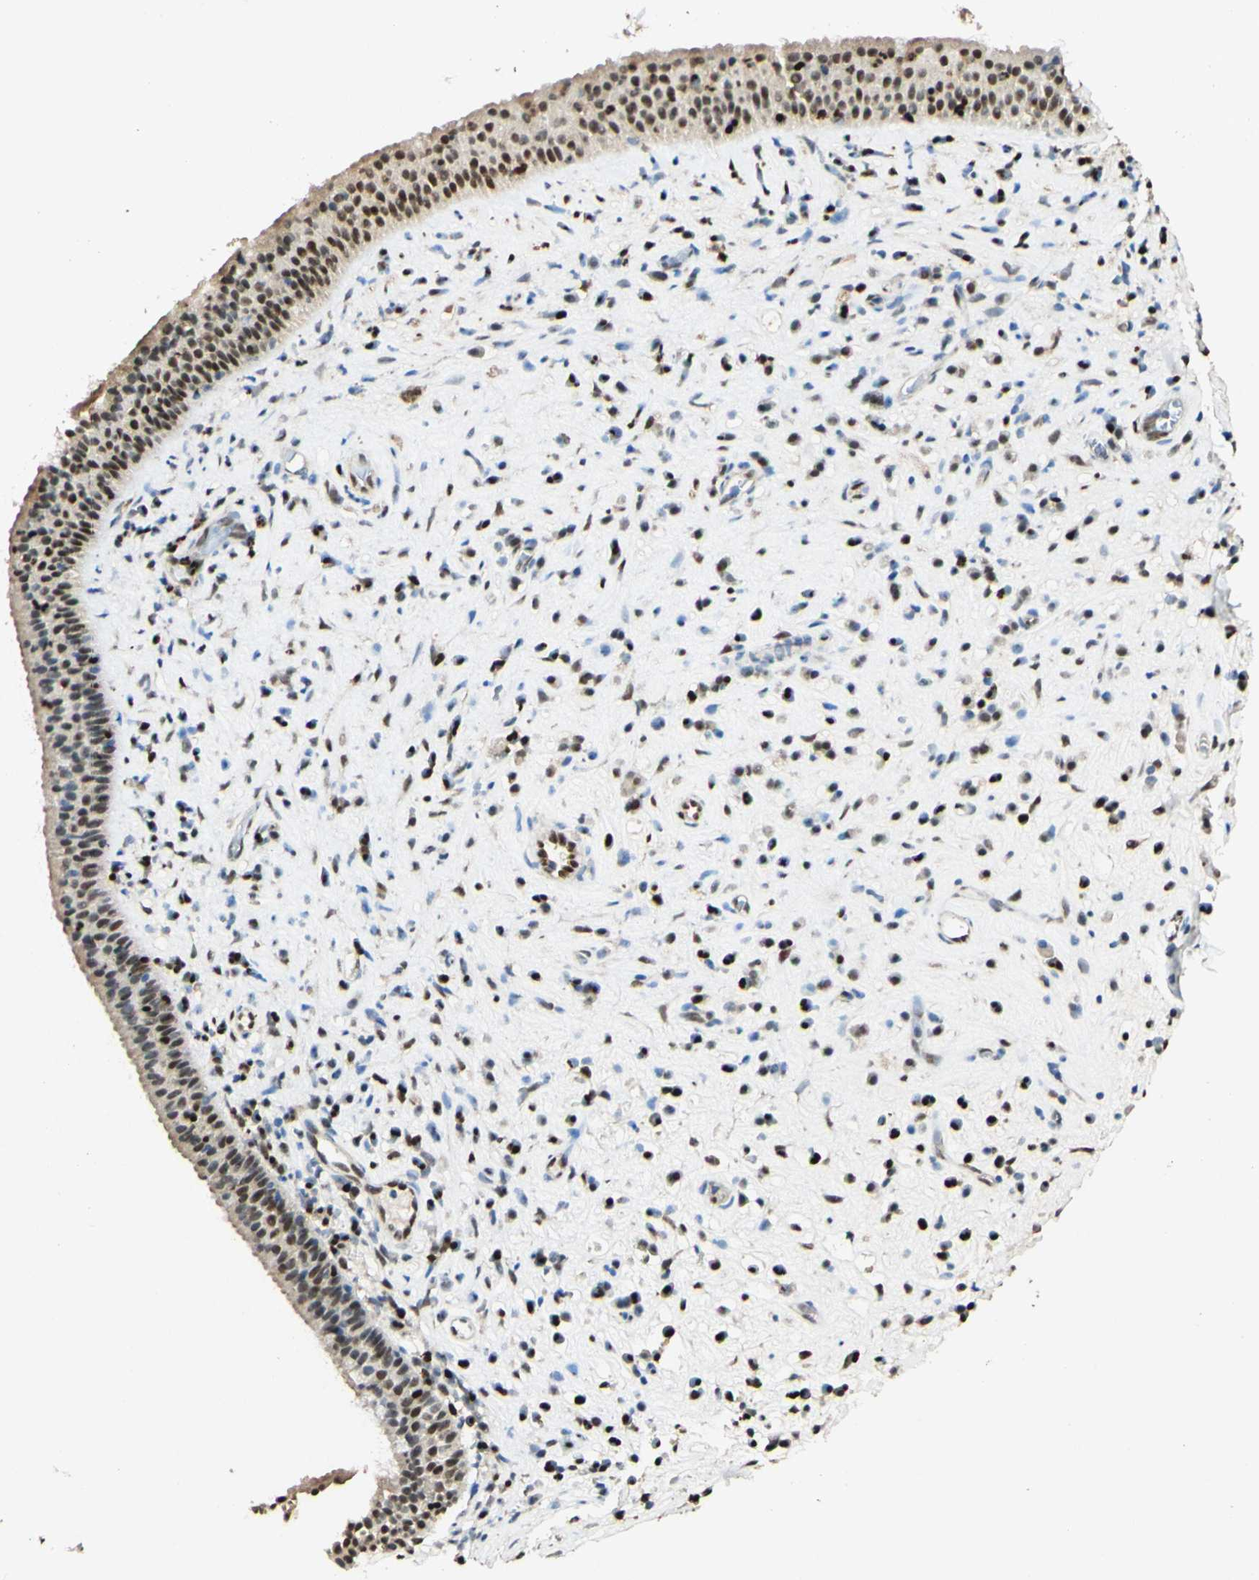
{"staining": {"intensity": "strong", "quantity": ">75%", "location": "cytoplasmic/membranous,nuclear"}, "tissue": "nasopharynx", "cell_type": "Respiratory epithelial cells", "image_type": "normal", "snomed": [{"axis": "morphology", "description": "Normal tissue, NOS"}, {"axis": "topography", "description": "Nasopharynx"}], "caption": "High-magnification brightfield microscopy of unremarkable nasopharynx stained with DAB (brown) and counterstained with hematoxylin (blue). respiratory epithelial cells exhibit strong cytoplasmic/membranous,nuclear staining is appreciated in about>75% of cells. Immunohistochemistry stains the protein of interest in brown and the nuclei are stained blue.", "gene": "MAP3K4", "patient": {"sex": "female", "age": 51}}